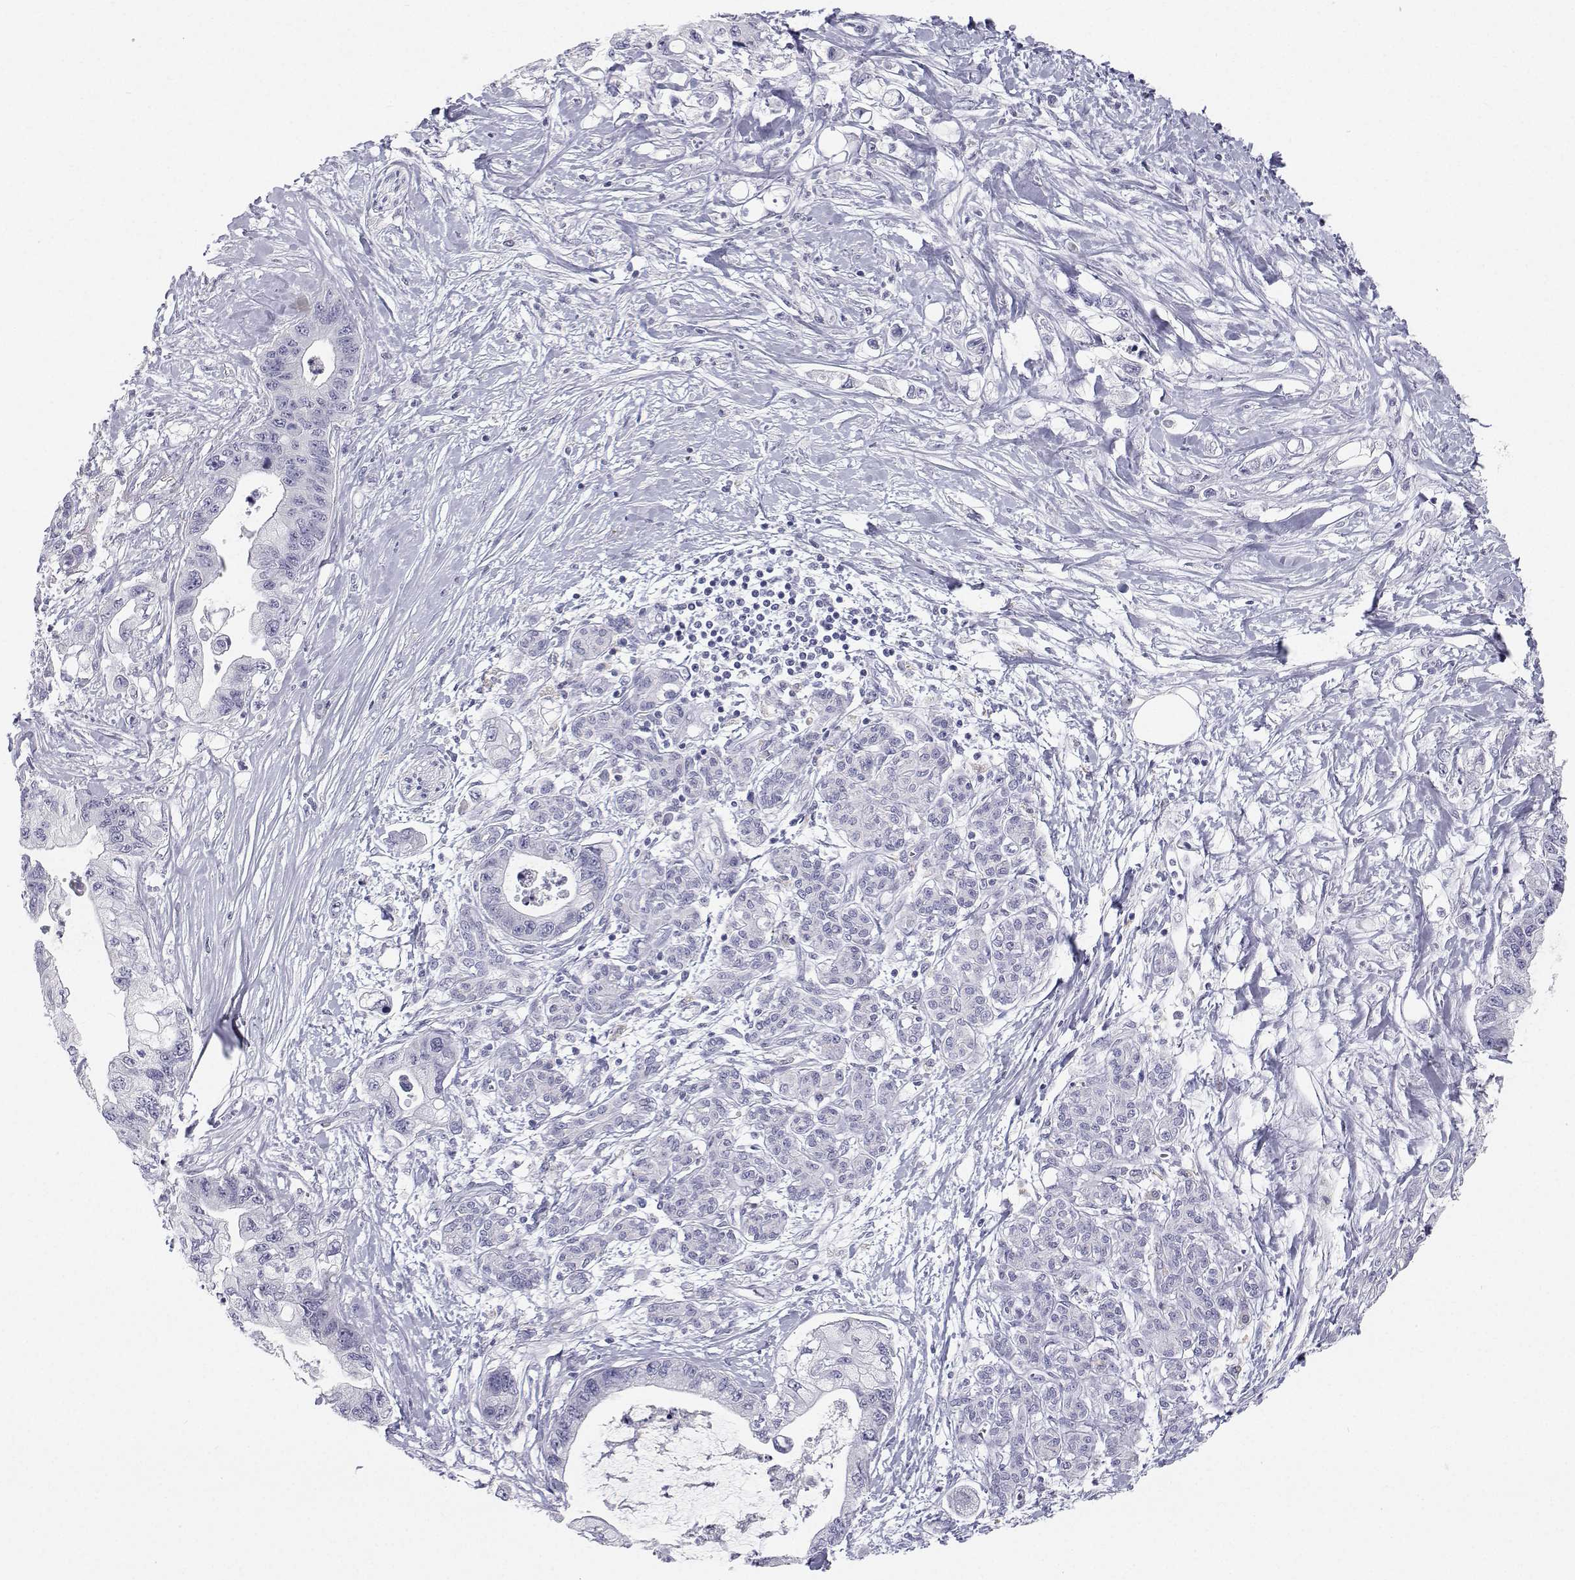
{"staining": {"intensity": "negative", "quantity": "none", "location": "none"}, "tissue": "pancreatic cancer", "cell_type": "Tumor cells", "image_type": "cancer", "snomed": [{"axis": "morphology", "description": "Adenocarcinoma, NOS"}, {"axis": "topography", "description": "Pancreas"}], "caption": "Photomicrograph shows no protein expression in tumor cells of pancreatic adenocarcinoma tissue.", "gene": "TTN", "patient": {"sex": "male", "age": 61}}